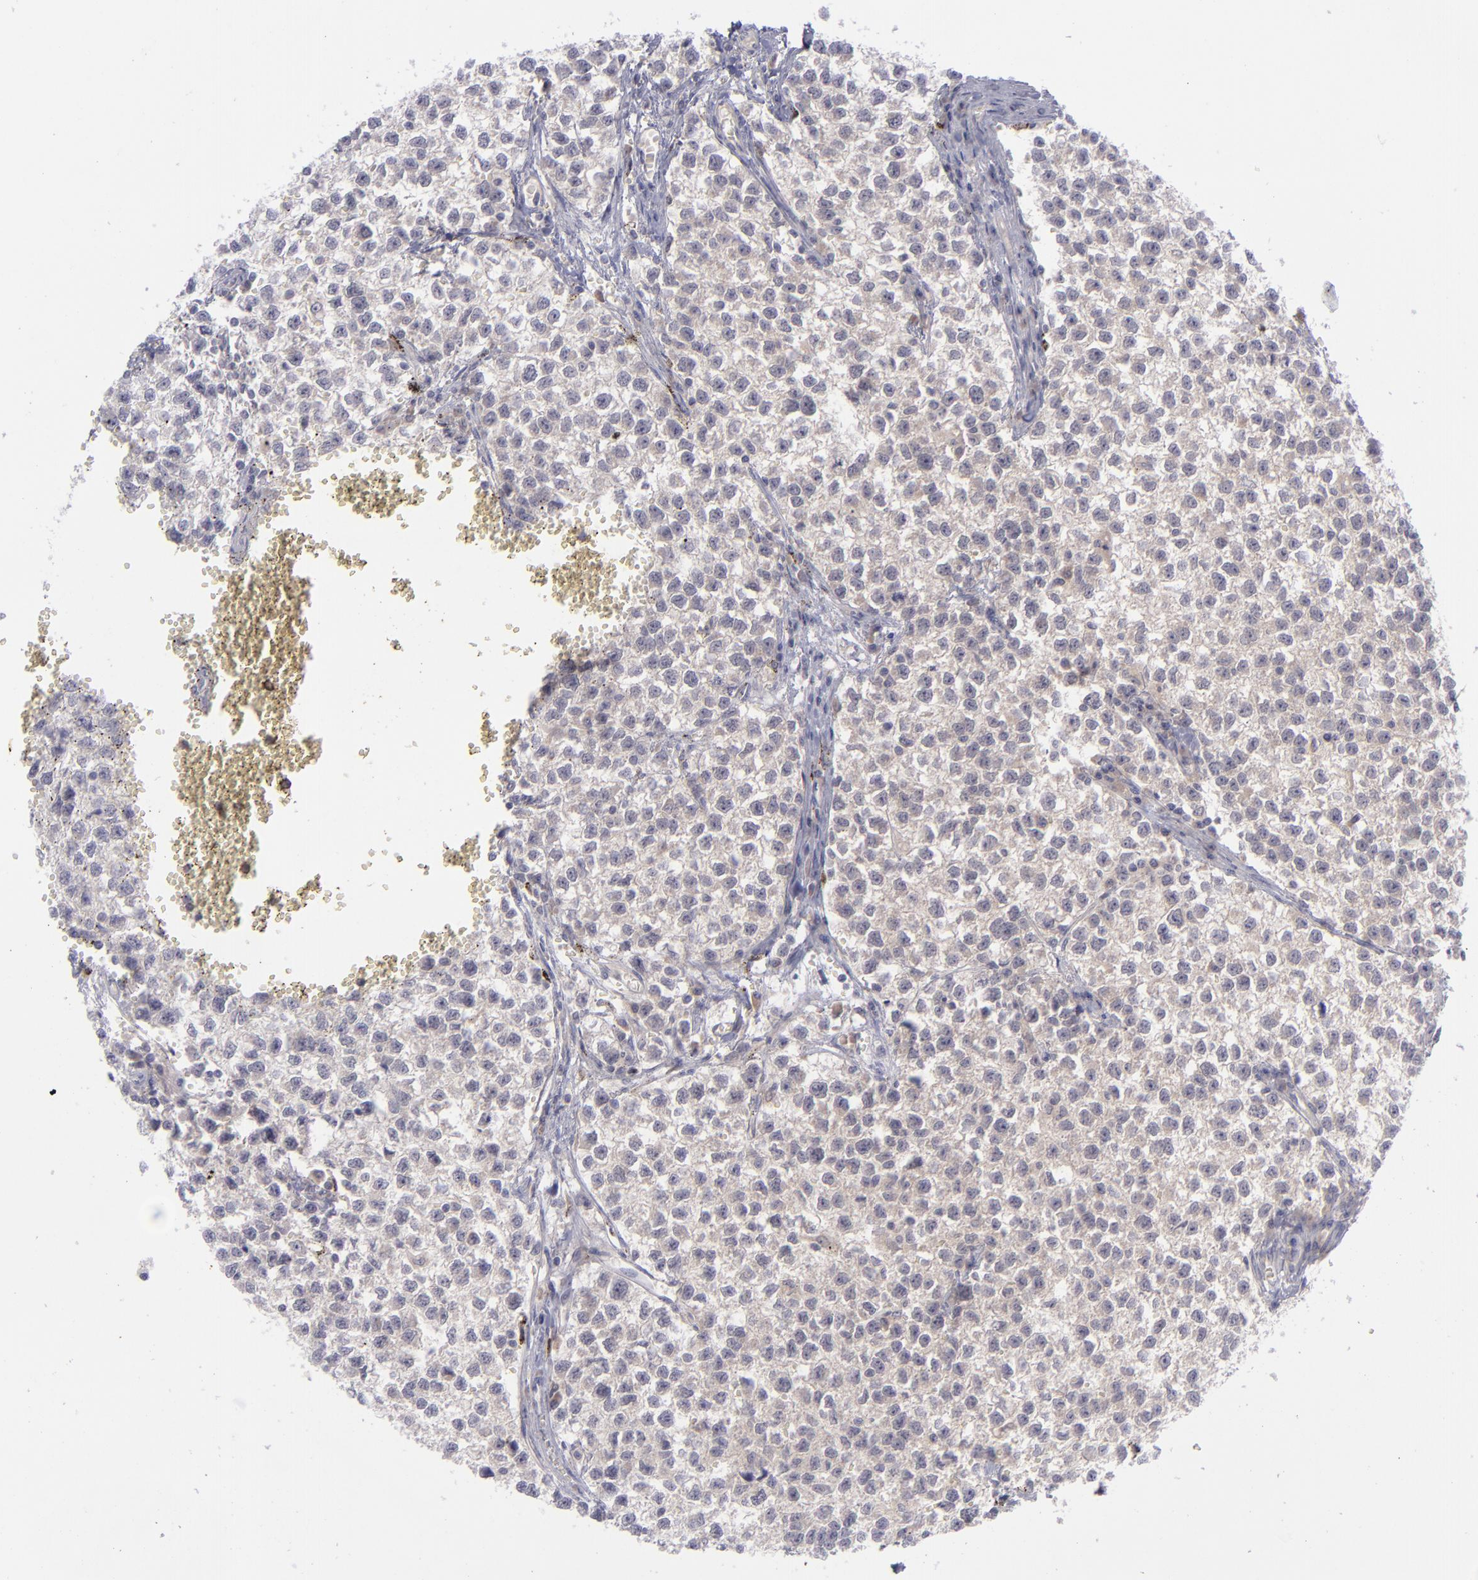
{"staining": {"intensity": "weak", "quantity": "25%-75%", "location": "cytoplasmic/membranous"}, "tissue": "testis cancer", "cell_type": "Tumor cells", "image_type": "cancer", "snomed": [{"axis": "morphology", "description": "Seminoma, NOS"}, {"axis": "topography", "description": "Testis"}], "caption": "Immunohistochemistry of human testis seminoma reveals low levels of weak cytoplasmic/membranous positivity in about 25%-75% of tumor cells.", "gene": "EVPL", "patient": {"sex": "male", "age": 35}}